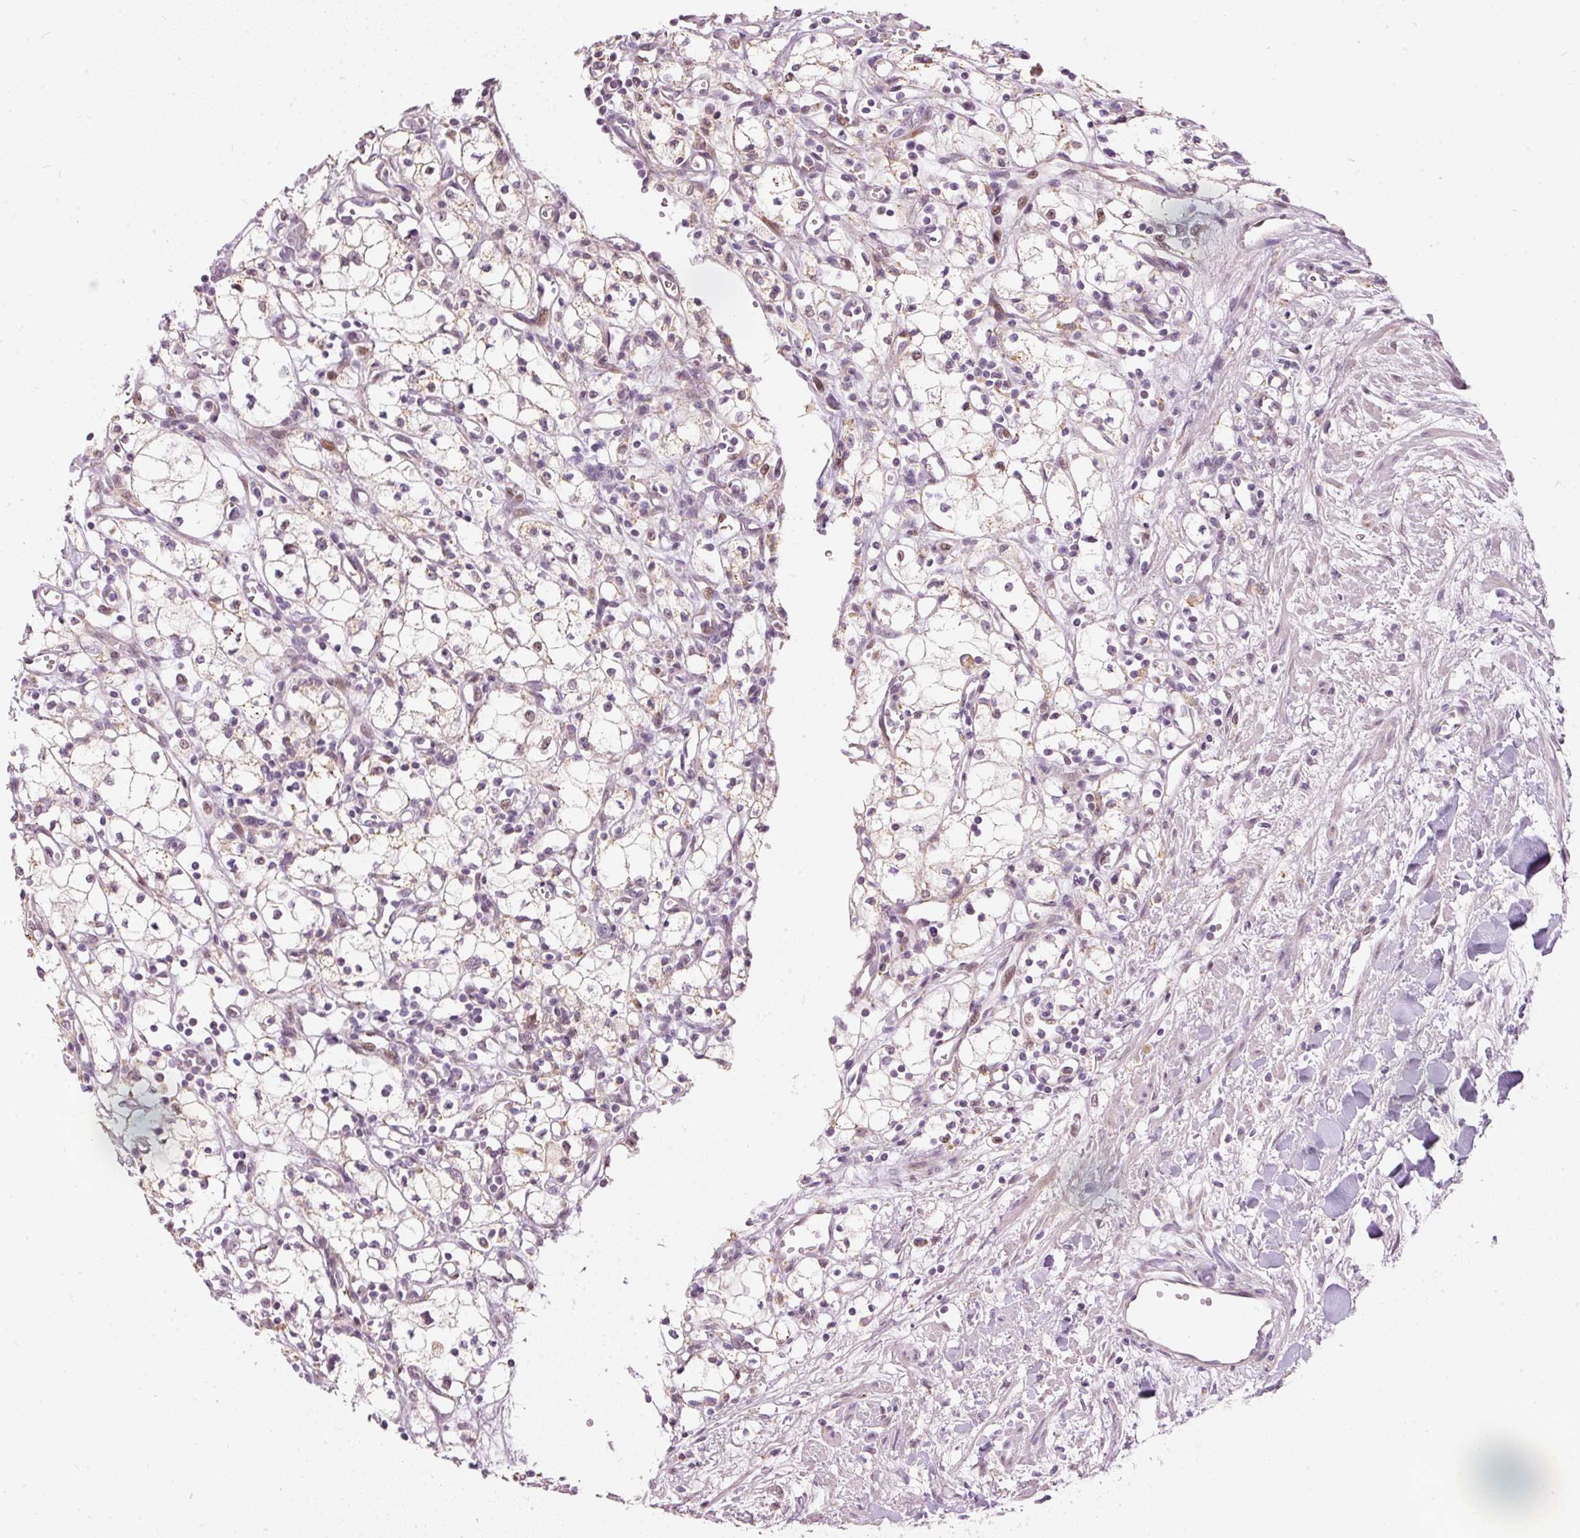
{"staining": {"intensity": "negative", "quantity": "none", "location": "none"}, "tissue": "renal cancer", "cell_type": "Tumor cells", "image_type": "cancer", "snomed": [{"axis": "morphology", "description": "Adenocarcinoma, NOS"}, {"axis": "topography", "description": "Kidney"}], "caption": "Immunohistochemistry (IHC) of renal adenocarcinoma displays no expression in tumor cells.", "gene": "RNF39", "patient": {"sex": "male", "age": 59}}